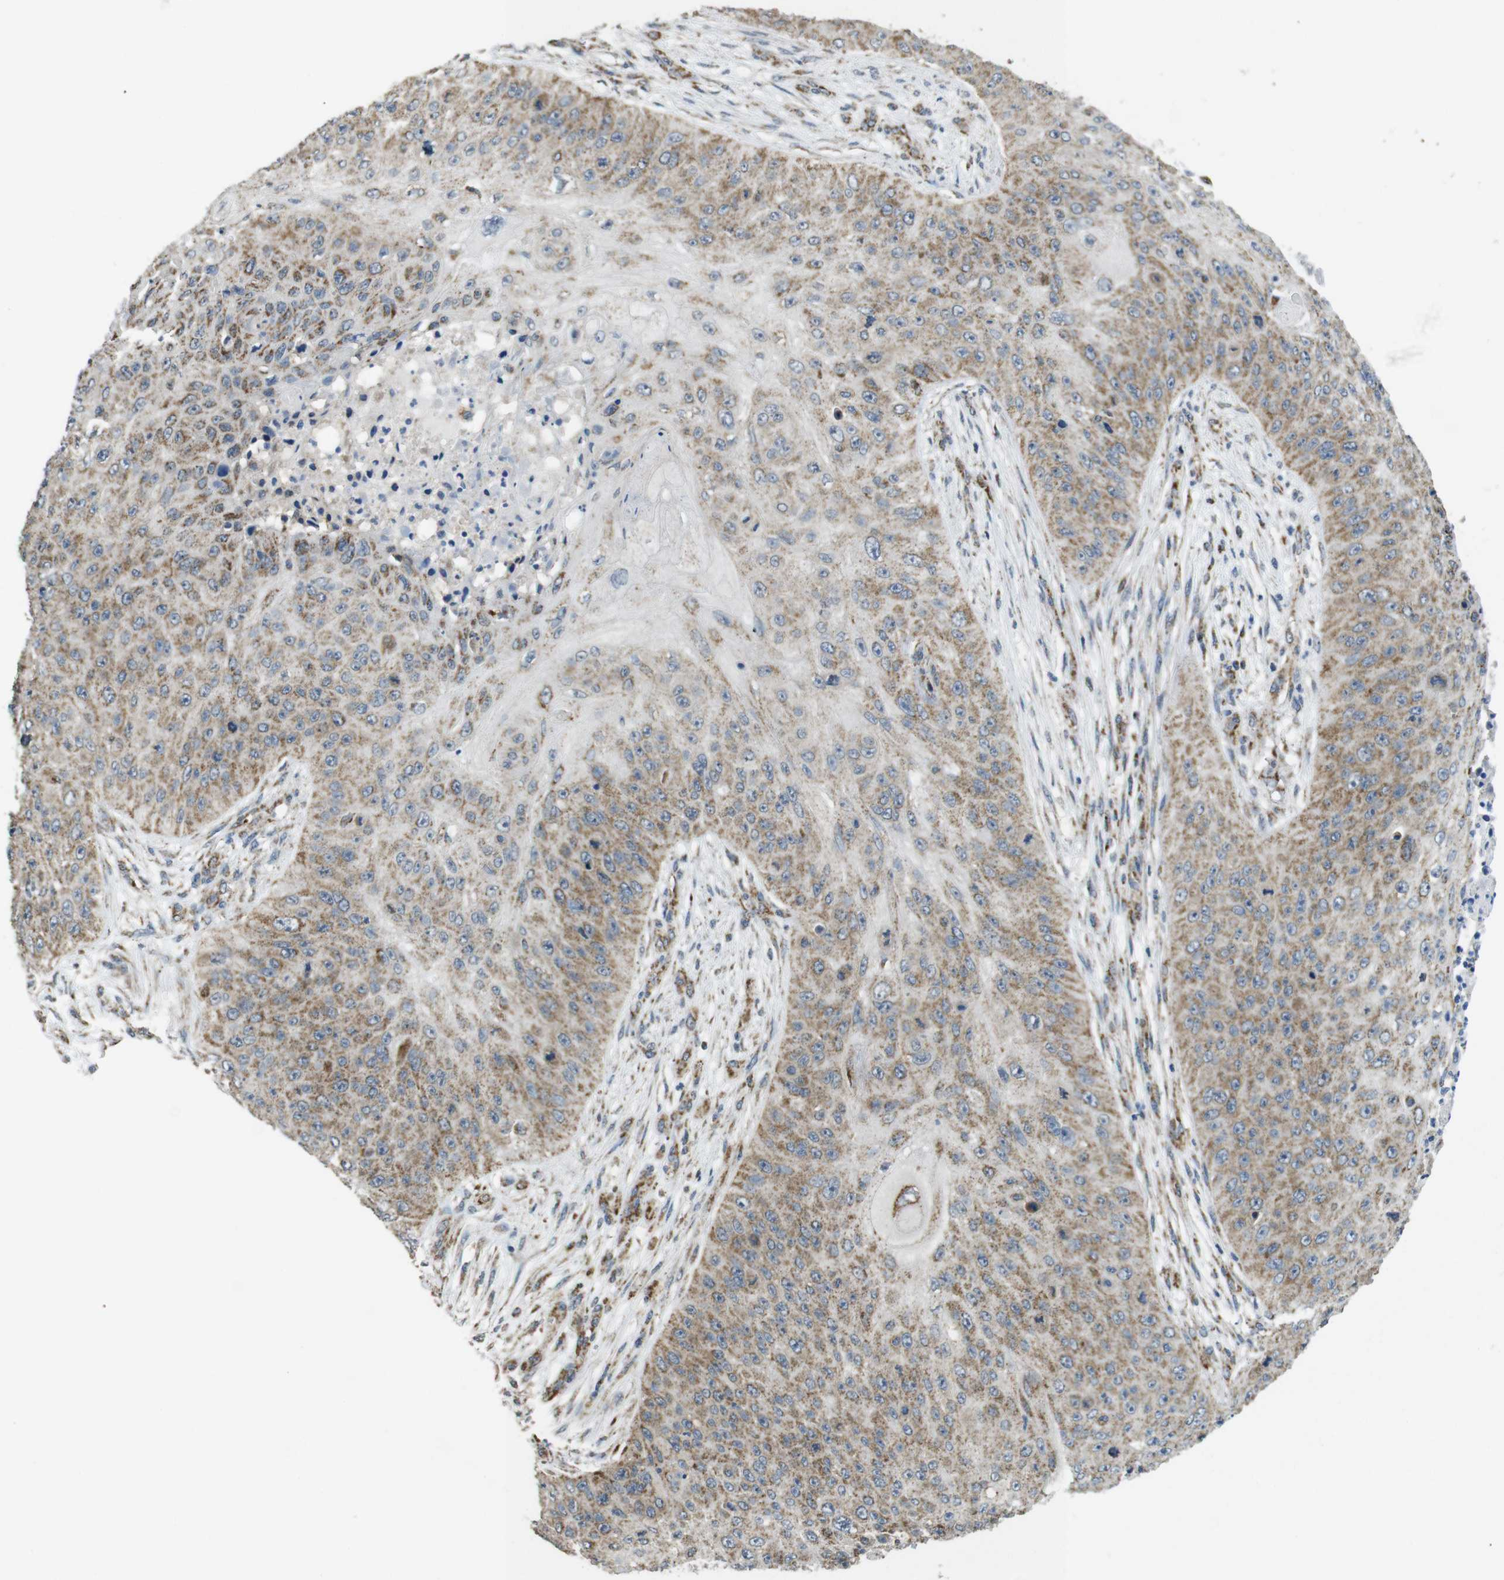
{"staining": {"intensity": "moderate", "quantity": ">75%", "location": "cytoplasmic/membranous"}, "tissue": "skin cancer", "cell_type": "Tumor cells", "image_type": "cancer", "snomed": [{"axis": "morphology", "description": "Squamous cell carcinoma, NOS"}, {"axis": "topography", "description": "Skin"}], "caption": "Skin cancer stained with DAB (3,3'-diaminobenzidine) immunohistochemistry reveals medium levels of moderate cytoplasmic/membranous staining in about >75% of tumor cells.", "gene": "CALHM2", "patient": {"sex": "female", "age": 80}}